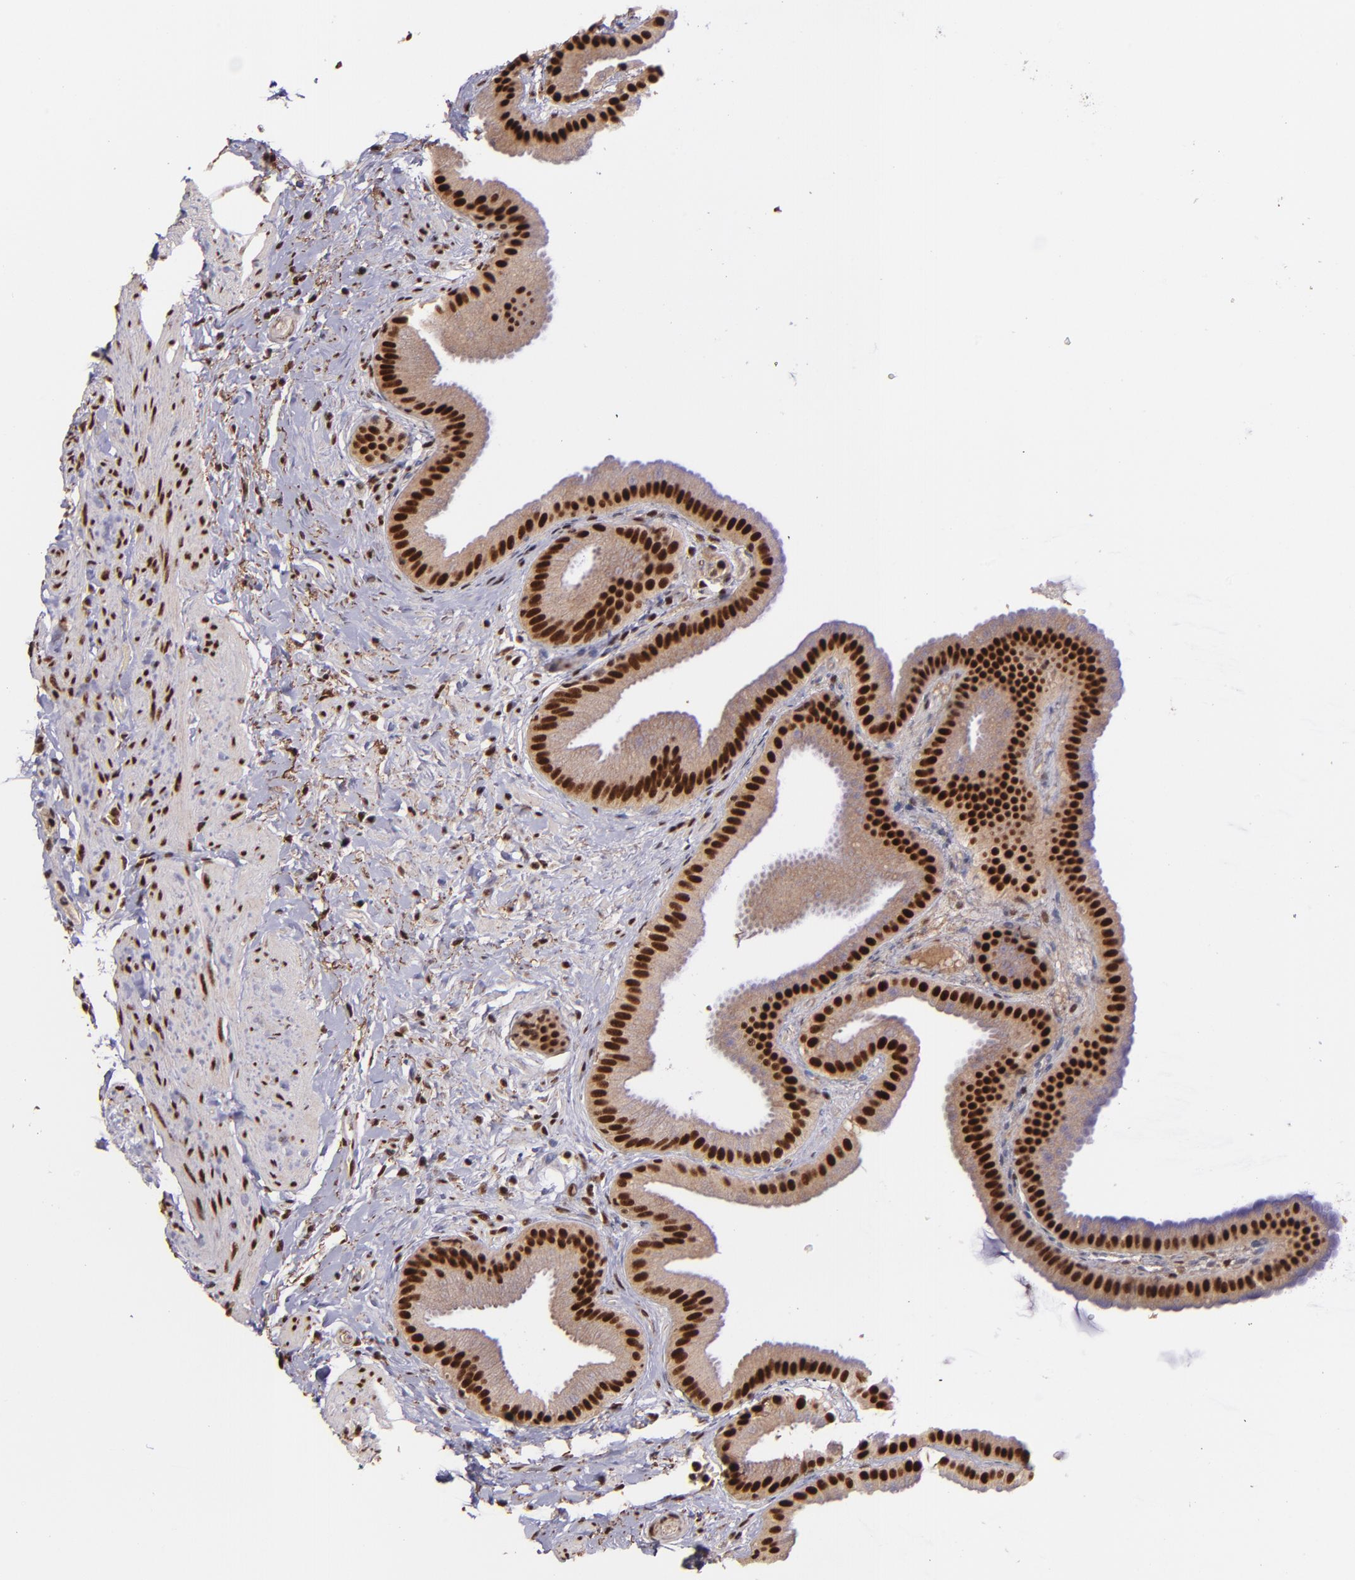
{"staining": {"intensity": "strong", "quantity": ">75%", "location": "cytoplasmic/membranous,nuclear"}, "tissue": "gallbladder", "cell_type": "Glandular cells", "image_type": "normal", "snomed": [{"axis": "morphology", "description": "Normal tissue, NOS"}, {"axis": "topography", "description": "Gallbladder"}], "caption": "Immunohistochemistry (IHC) (DAB) staining of normal gallbladder shows strong cytoplasmic/membranous,nuclear protein staining in about >75% of glandular cells.", "gene": "PQBP1", "patient": {"sex": "female", "age": 63}}